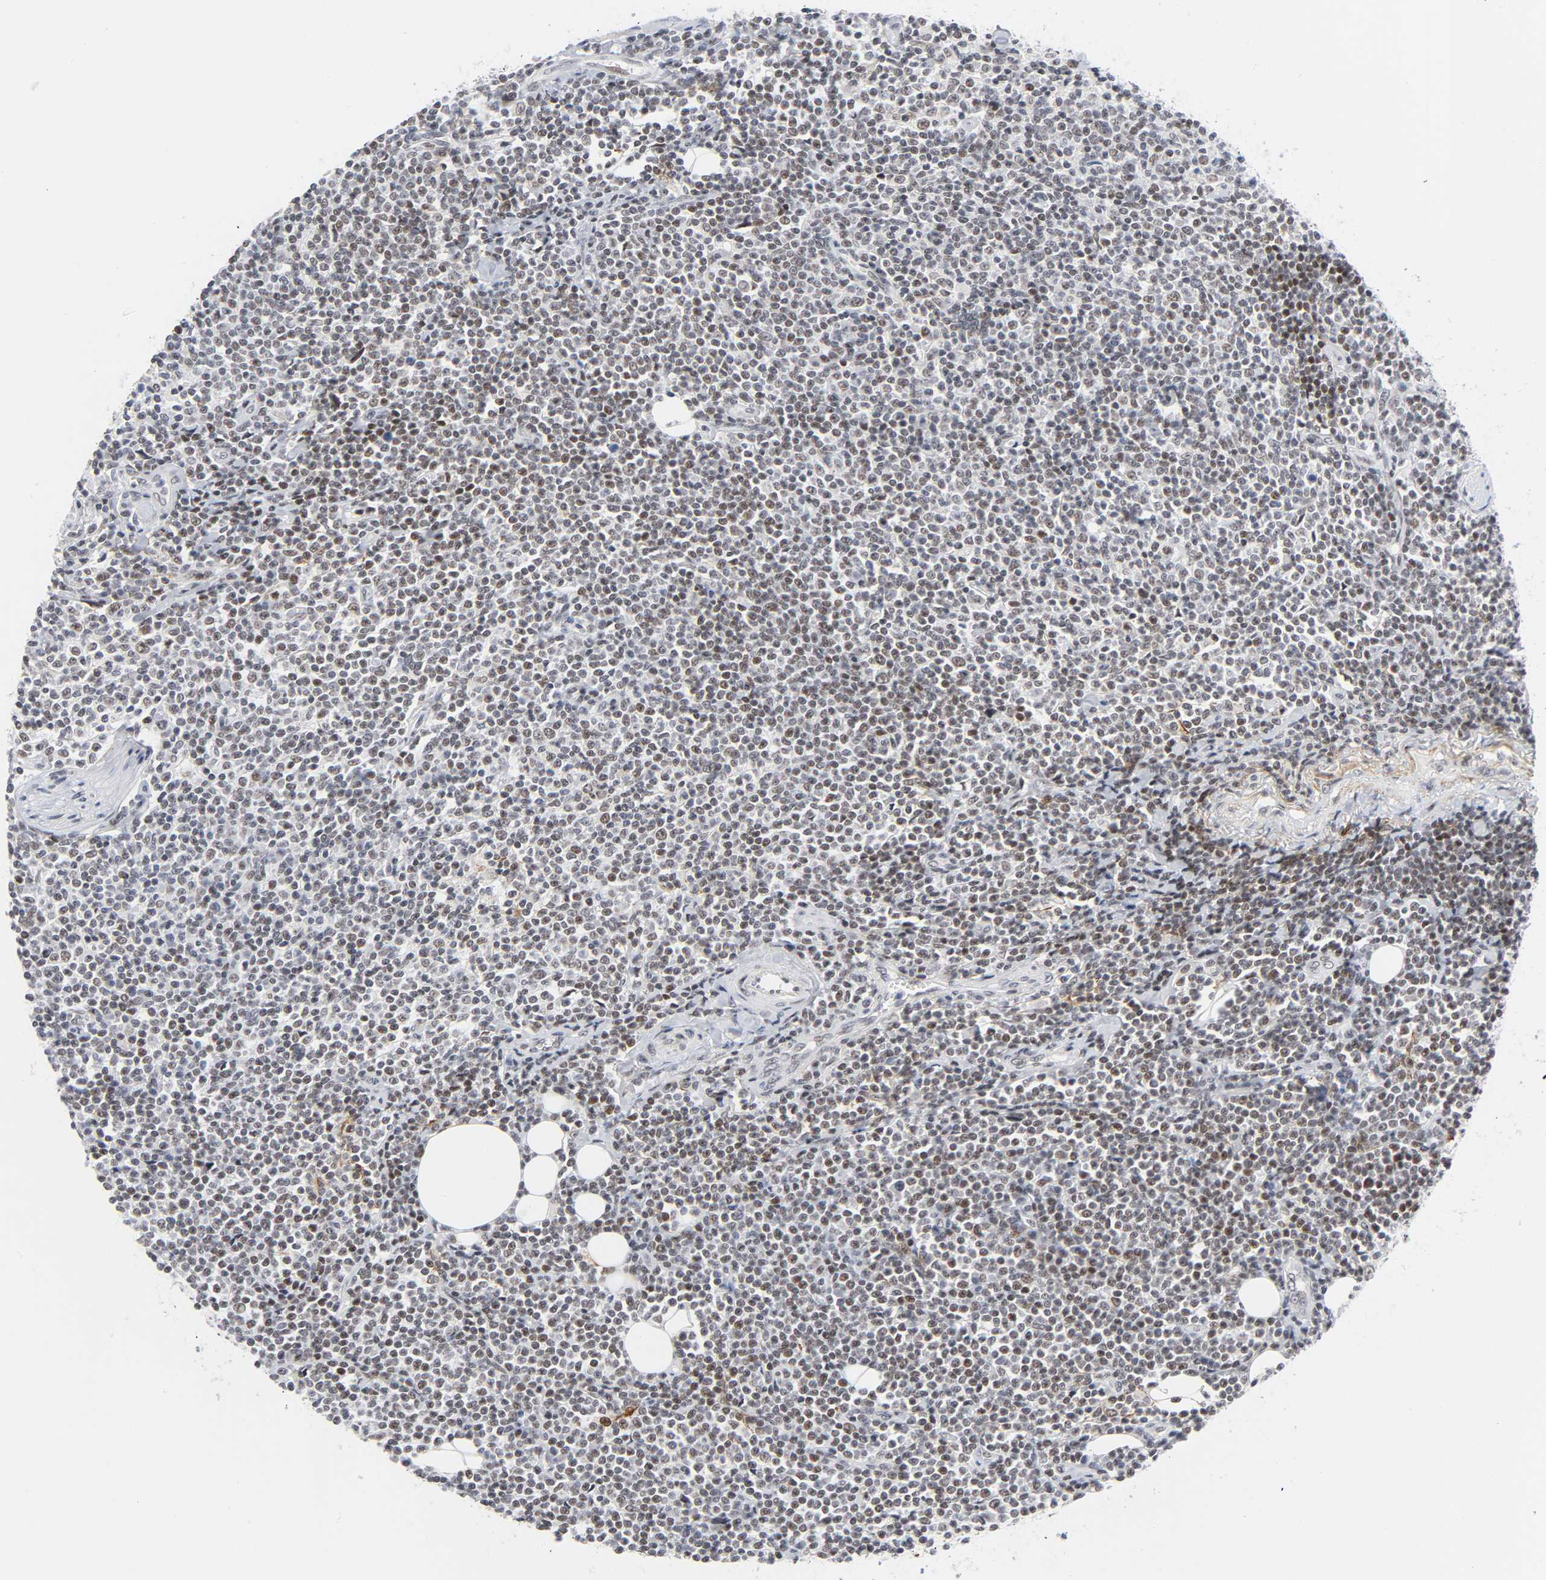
{"staining": {"intensity": "weak", "quantity": "25%-75%", "location": "nuclear"}, "tissue": "lymphoma", "cell_type": "Tumor cells", "image_type": "cancer", "snomed": [{"axis": "morphology", "description": "Malignant lymphoma, non-Hodgkin's type, Low grade"}, {"axis": "topography", "description": "Soft tissue"}], "caption": "The image demonstrates staining of low-grade malignant lymphoma, non-Hodgkin's type, revealing weak nuclear protein staining (brown color) within tumor cells.", "gene": "DIDO1", "patient": {"sex": "male", "age": 92}}